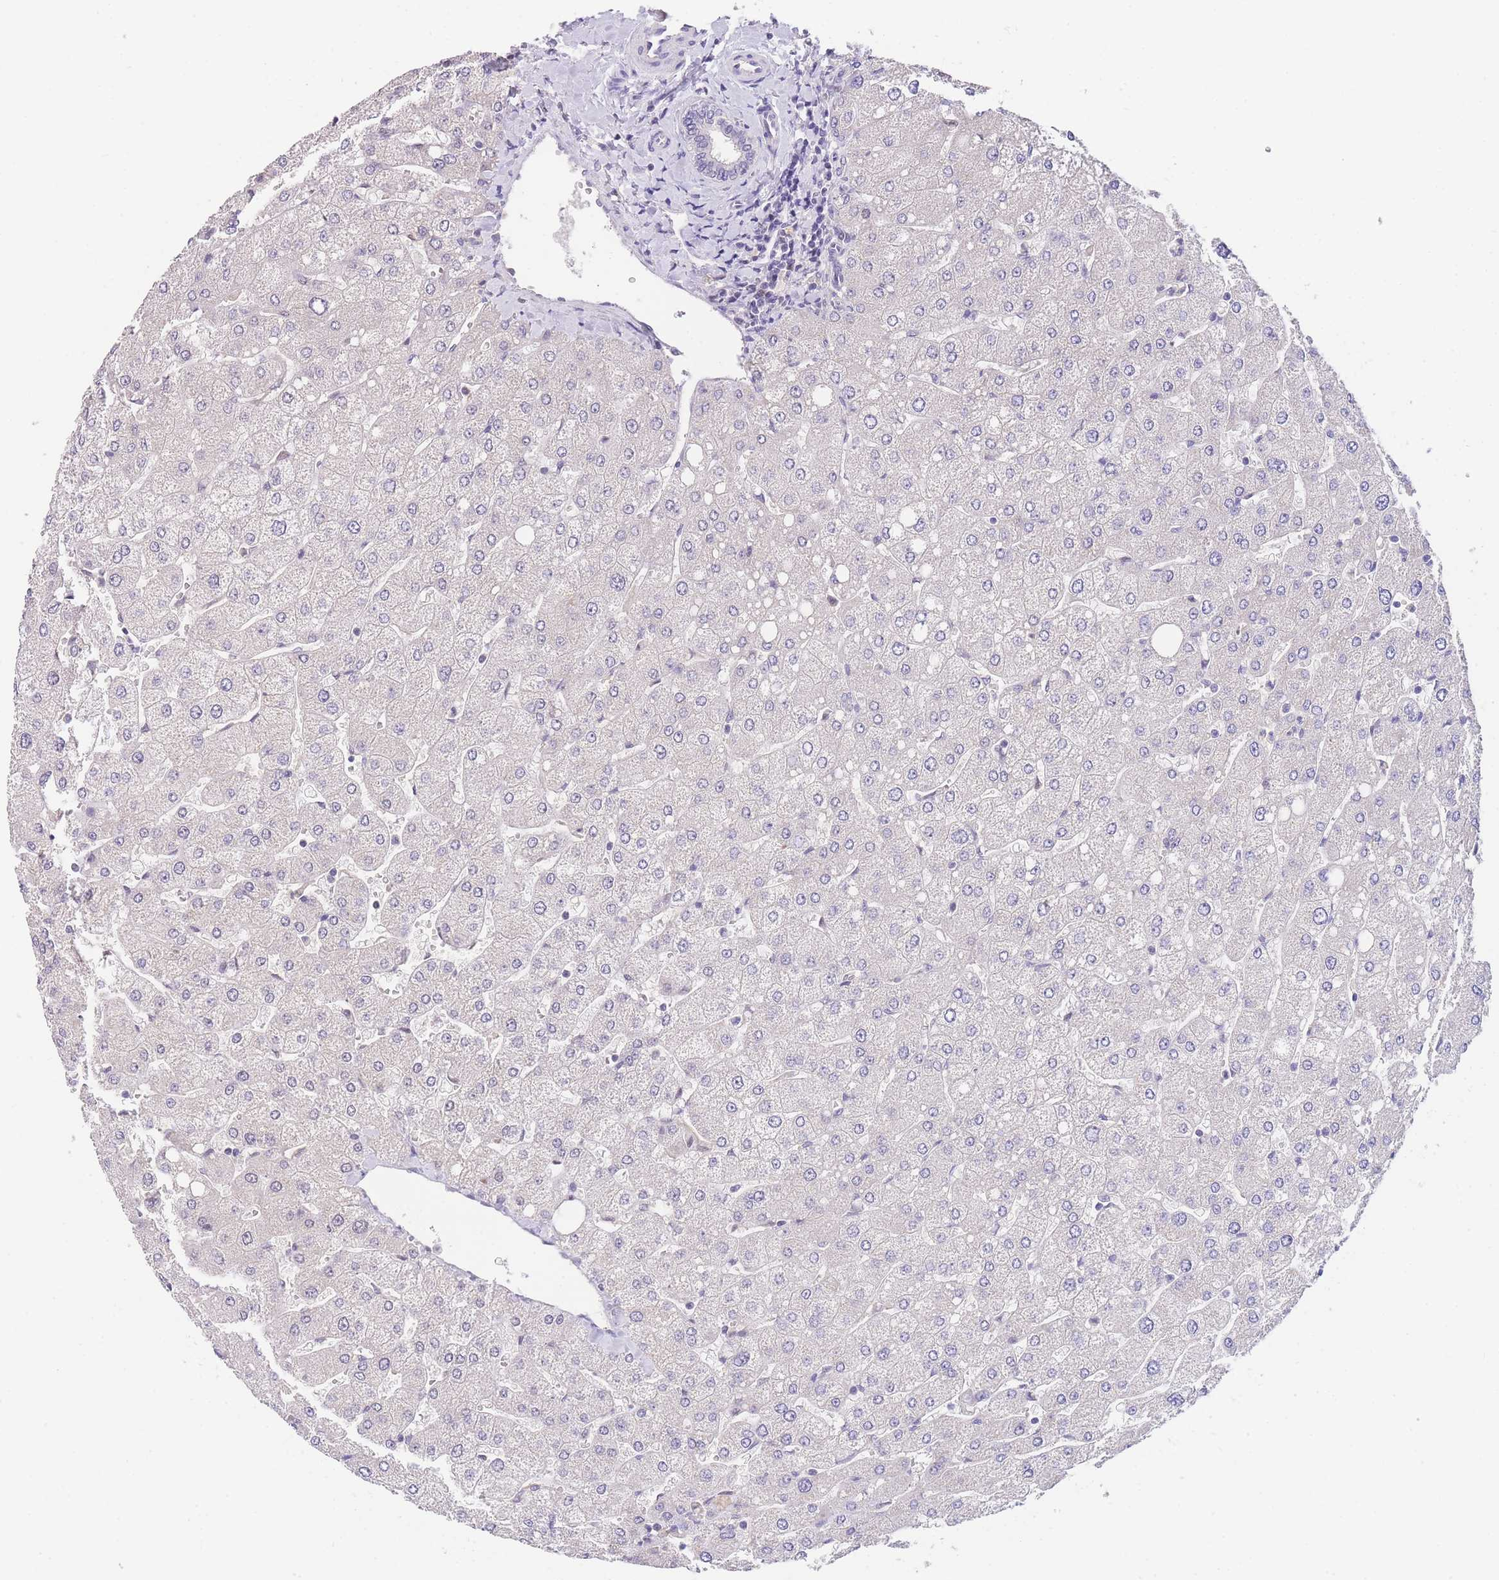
{"staining": {"intensity": "negative", "quantity": "none", "location": "none"}, "tissue": "liver", "cell_type": "Cholangiocytes", "image_type": "normal", "snomed": [{"axis": "morphology", "description": "Normal tissue, NOS"}, {"axis": "topography", "description": "Liver"}], "caption": "The image demonstrates no staining of cholangiocytes in normal liver.", "gene": "SLC35F2", "patient": {"sex": "male", "age": 55}}